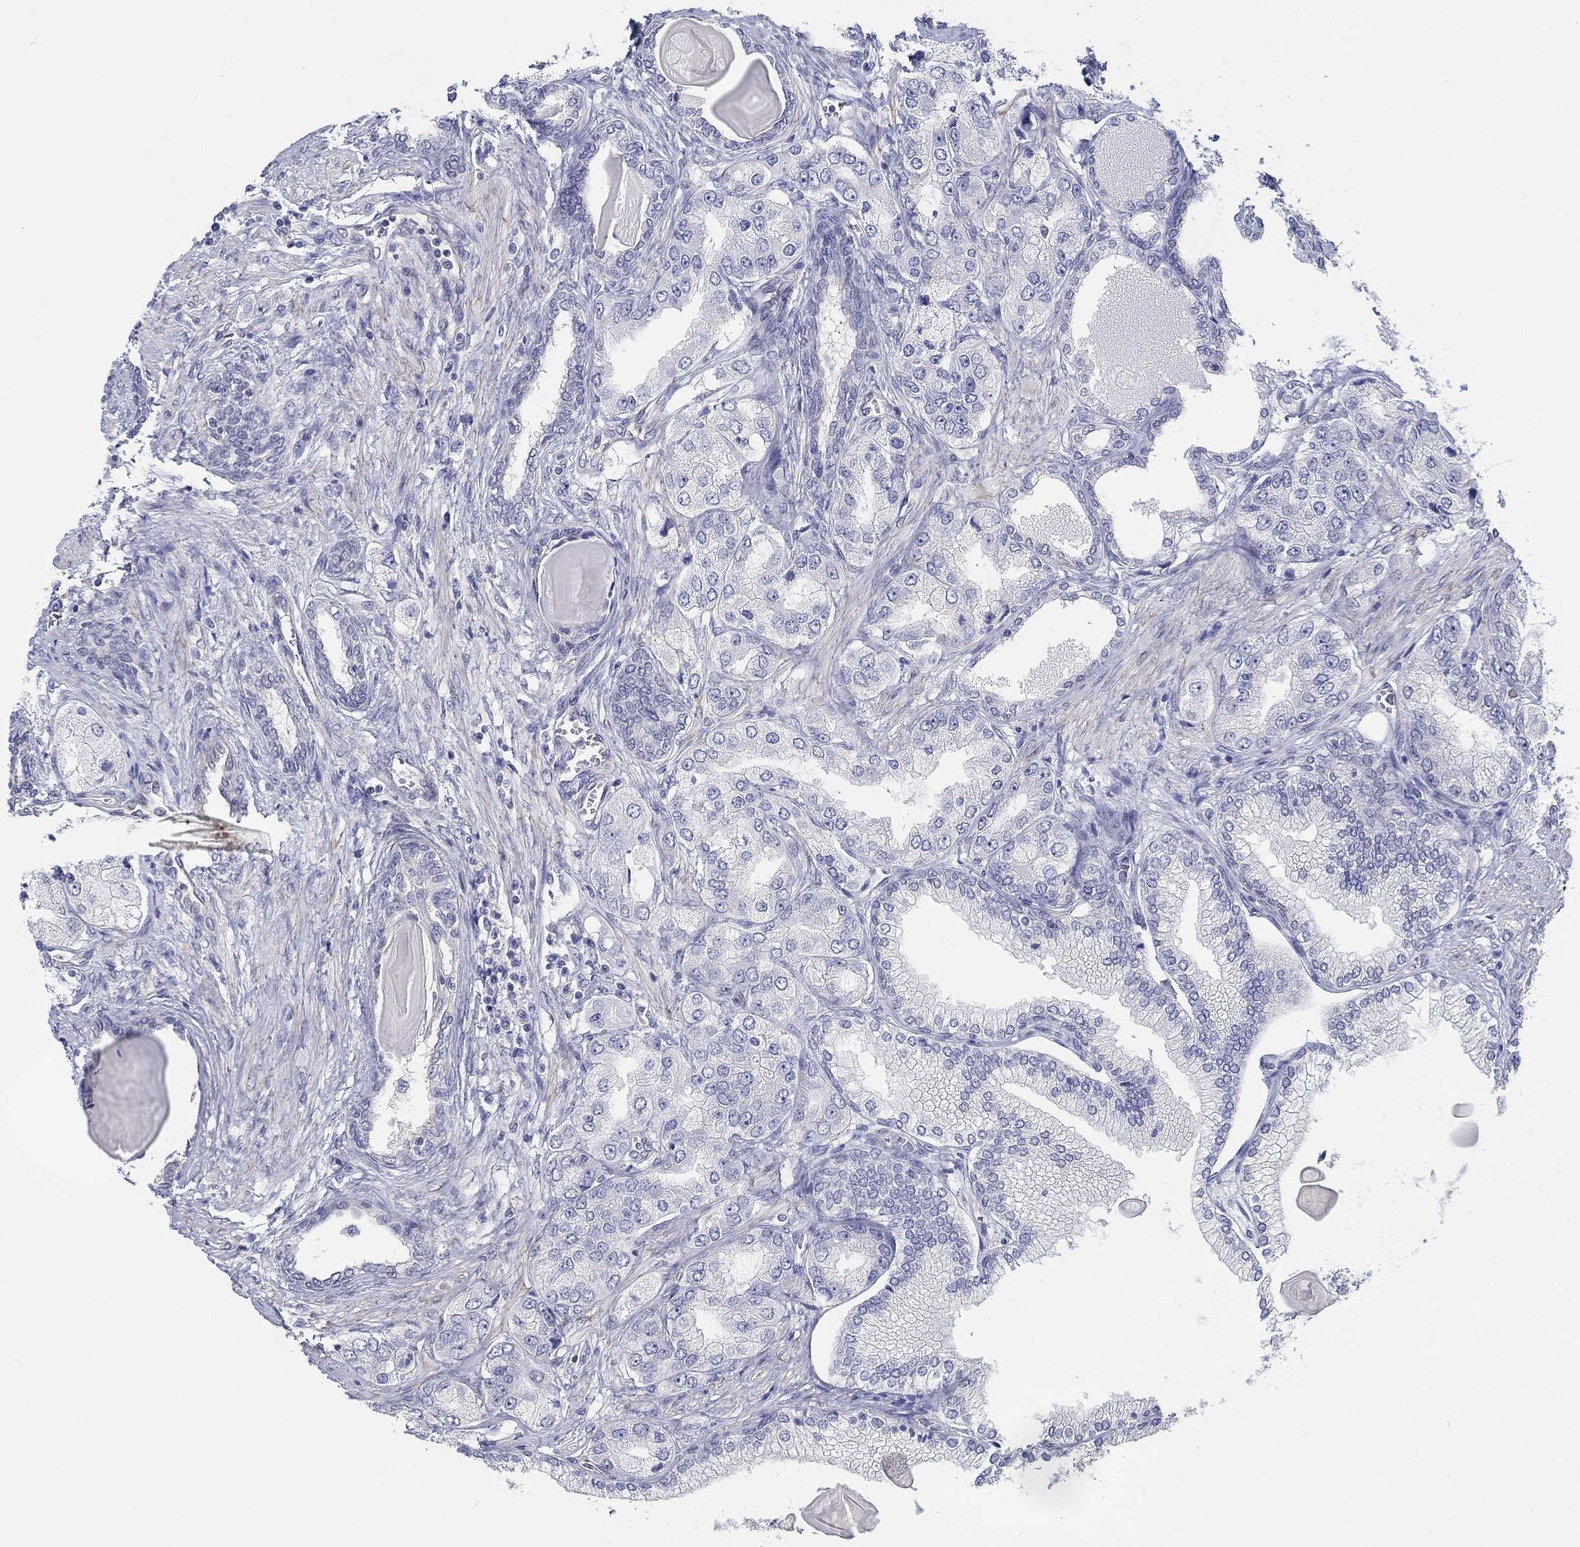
{"staining": {"intensity": "negative", "quantity": "none", "location": "none"}, "tissue": "prostate cancer", "cell_type": "Tumor cells", "image_type": "cancer", "snomed": [{"axis": "morphology", "description": "Adenocarcinoma, Low grade"}, {"axis": "topography", "description": "Prostate"}], "caption": "The histopathology image shows no staining of tumor cells in prostate cancer.", "gene": "CRYGD", "patient": {"sex": "male", "age": 69}}